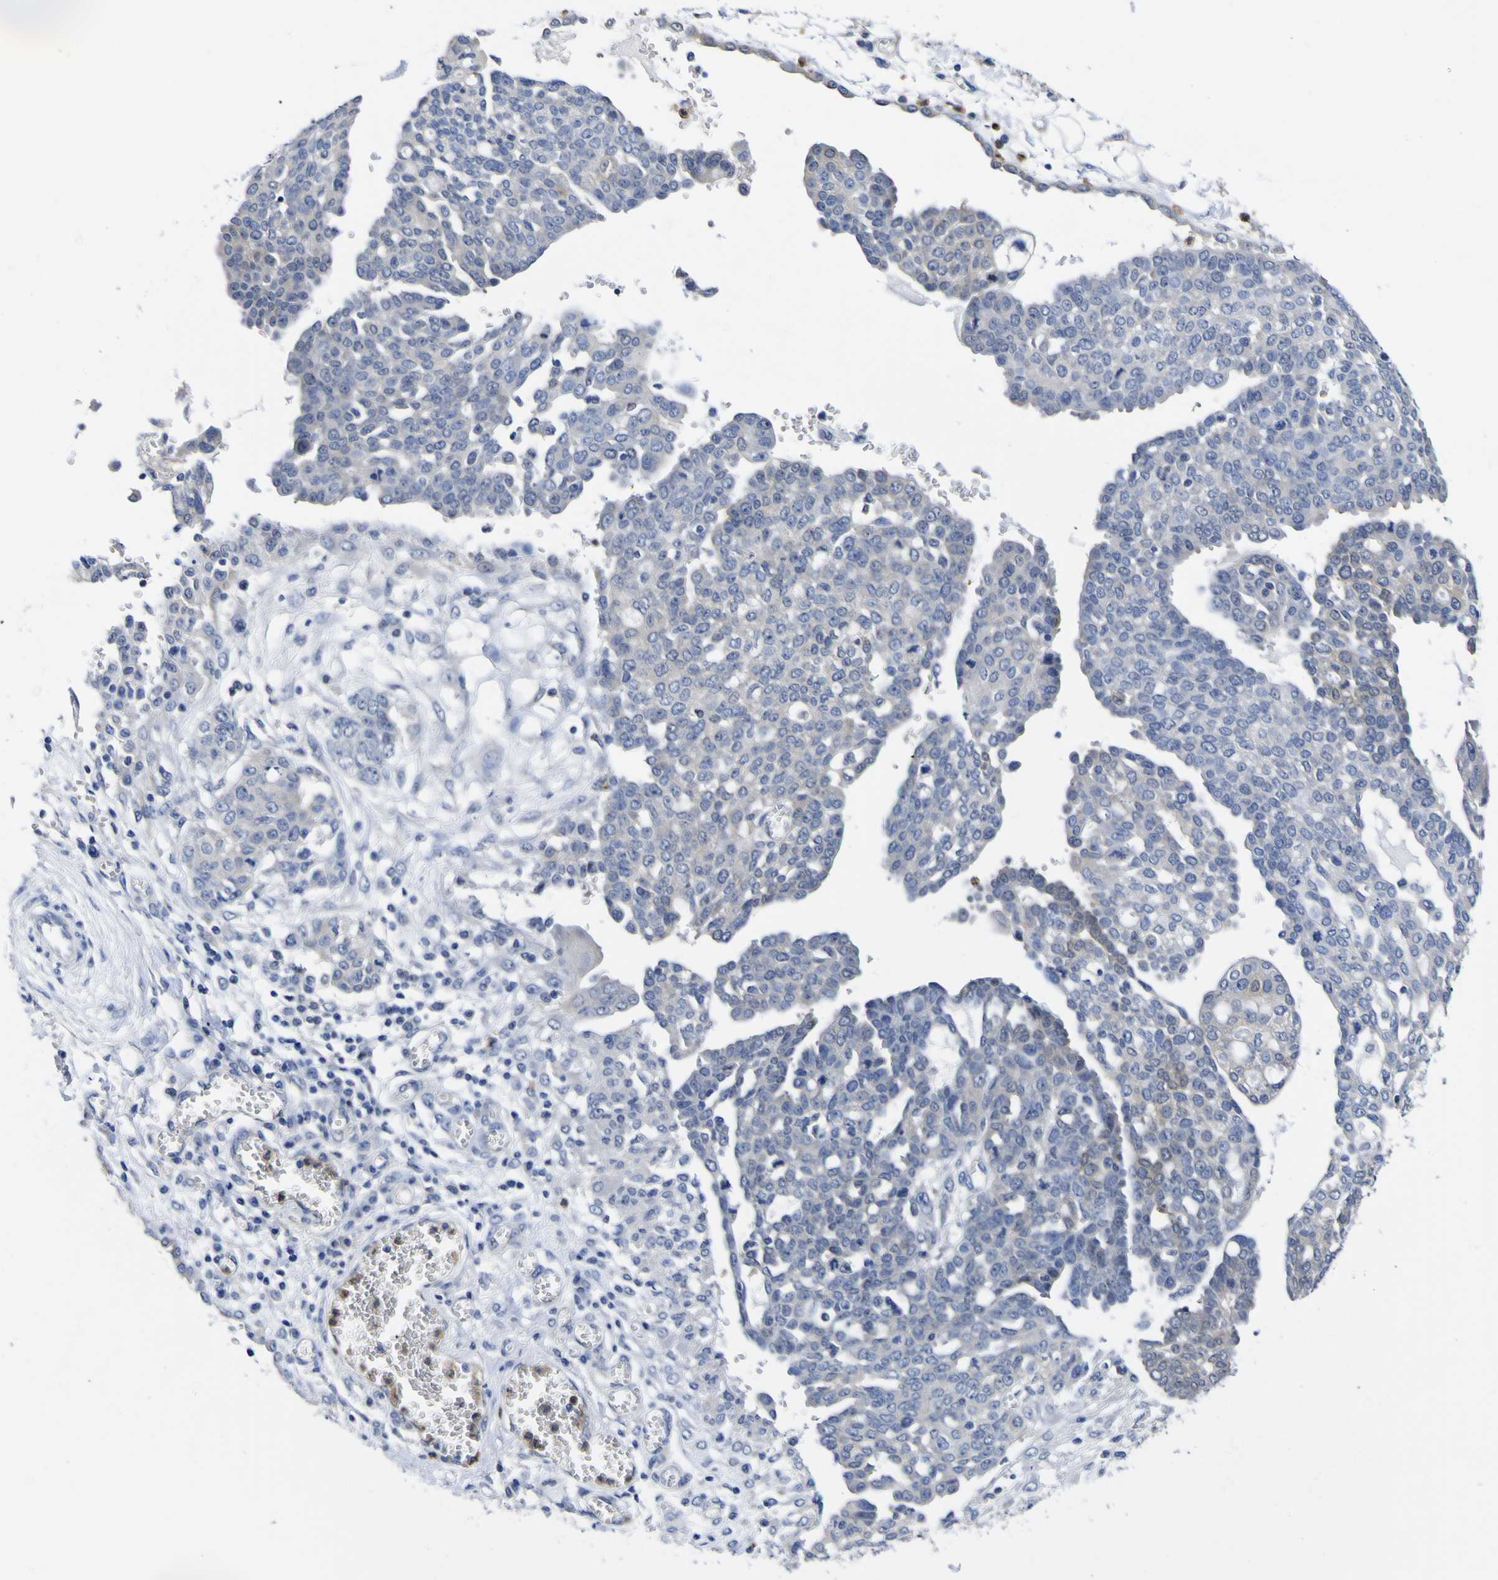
{"staining": {"intensity": "negative", "quantity": "none", "location": "none"}, "tissue": "ovarian cancer", "cell_type": "Tumor cells", "image_type": "cancer", "snomed": [{"axis": "morphology", "description": "Cystadenocarcinoma, serous, NOS"}, {"axis": "topography", "description": "Soft tissue"}, {"axis": "topography", "description": "Ovary"}], "caption": "There is no significant staining in tumor cells of serous cystadenocarcinoma (ovarian).", "gene": "CASP6", "patient": {"sex": "female", "age": 57}}